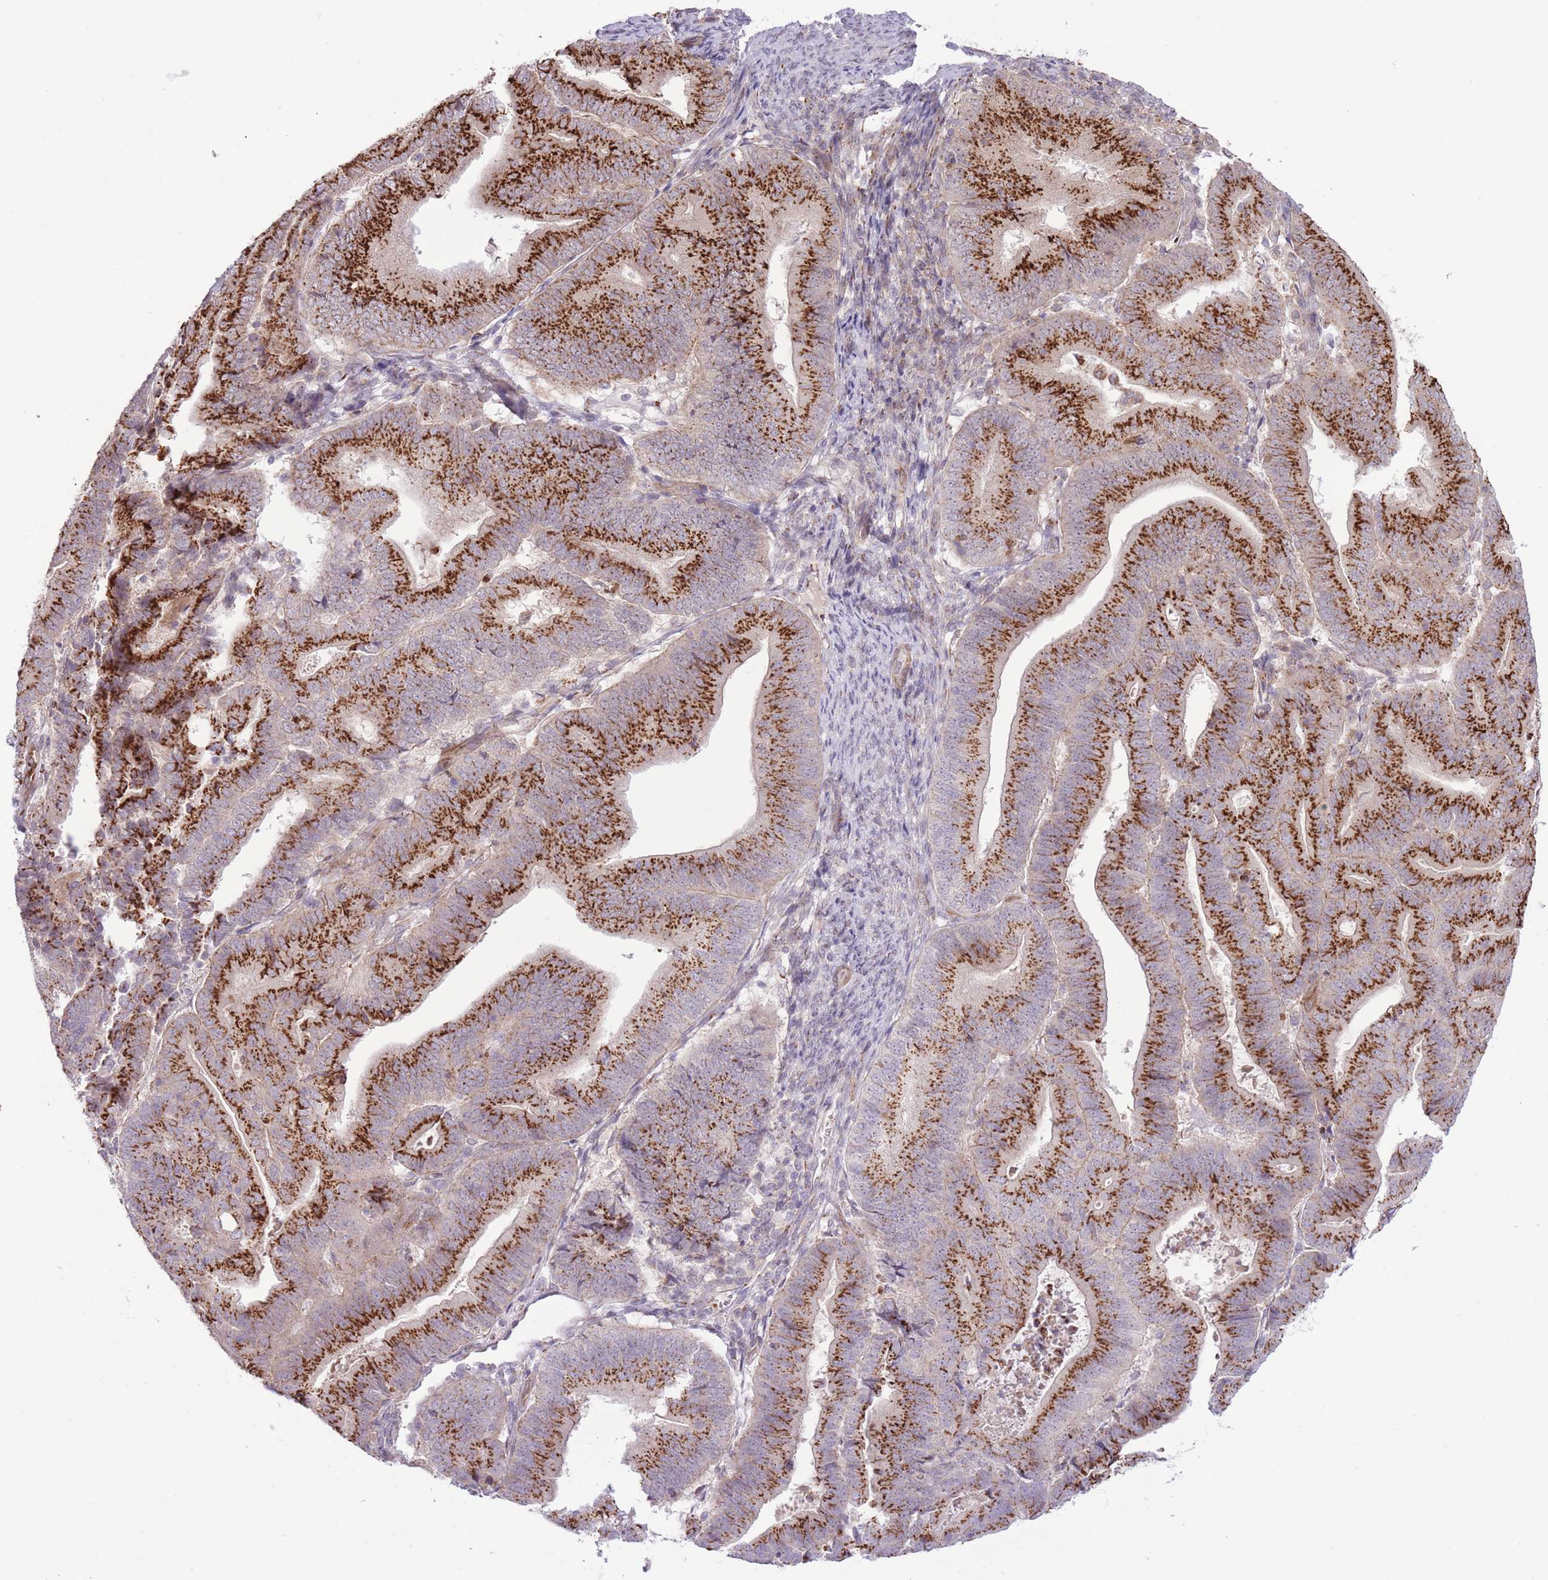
{"staining": {"intensity": "strong", "quantity": ">75%", "location": "cytoplasmic/membranous"}, "tissue": "endometrial cancer", "cell_type": "Tumor cells", "image_type": "cancer", "snomed": [{"axis": "morphology", "description": "Adenocarcinoma, NOS"}, {"axis": "topography", "description": "Endometrium"}], "caption": "Tumor cells display strong cytoplasmic/membranous expression in about >75% of cells in endometrial adenocarcinoma. Immunohistochemistry stains the protein of interest in brown and the nuclei are stained blue.", "gene": "ZBED5", "patient": {"sex": "female", "age": 70}}